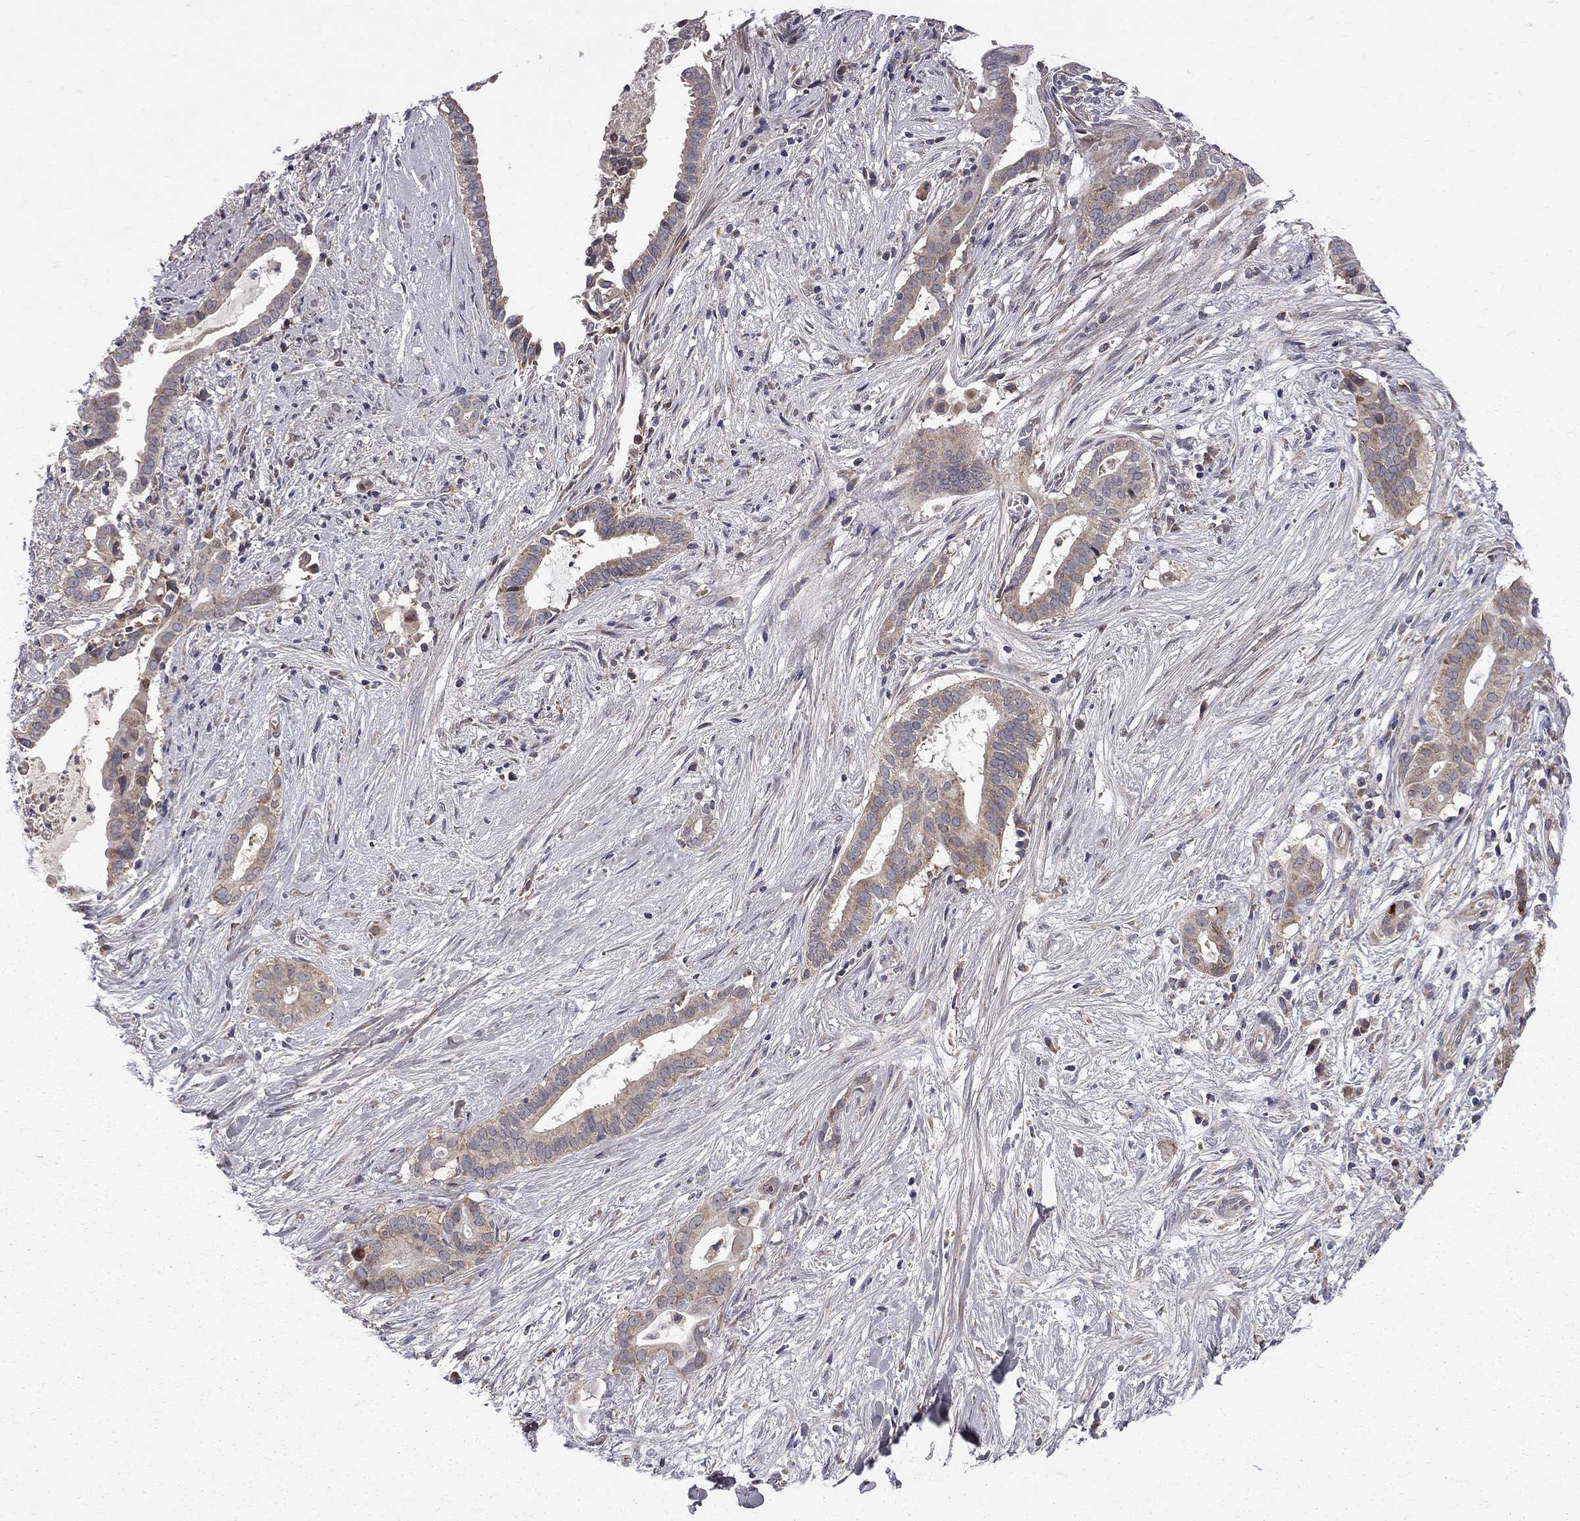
{"staining": {"intensity": "weak", "quantity": ">75%", "location": "cytoplasmic/membranous"}, "tissue": "pancreatic cancer", "cell_type": "Tumor cells", "image_type": "cancer", "snomed": [{"axis": "morphology", "description": "Adenocarcinoma, NOS"}, {"axis": "topography", "description": "Pancreas"}], "caption": "Pancreatic adenocarcinoma stained with IHC shows weak cytoplasmic/membranous positivity in approximately >75% of tumor cells.", "gene": "CNOT11", "patient": {"sex": "male", "age": 61}}